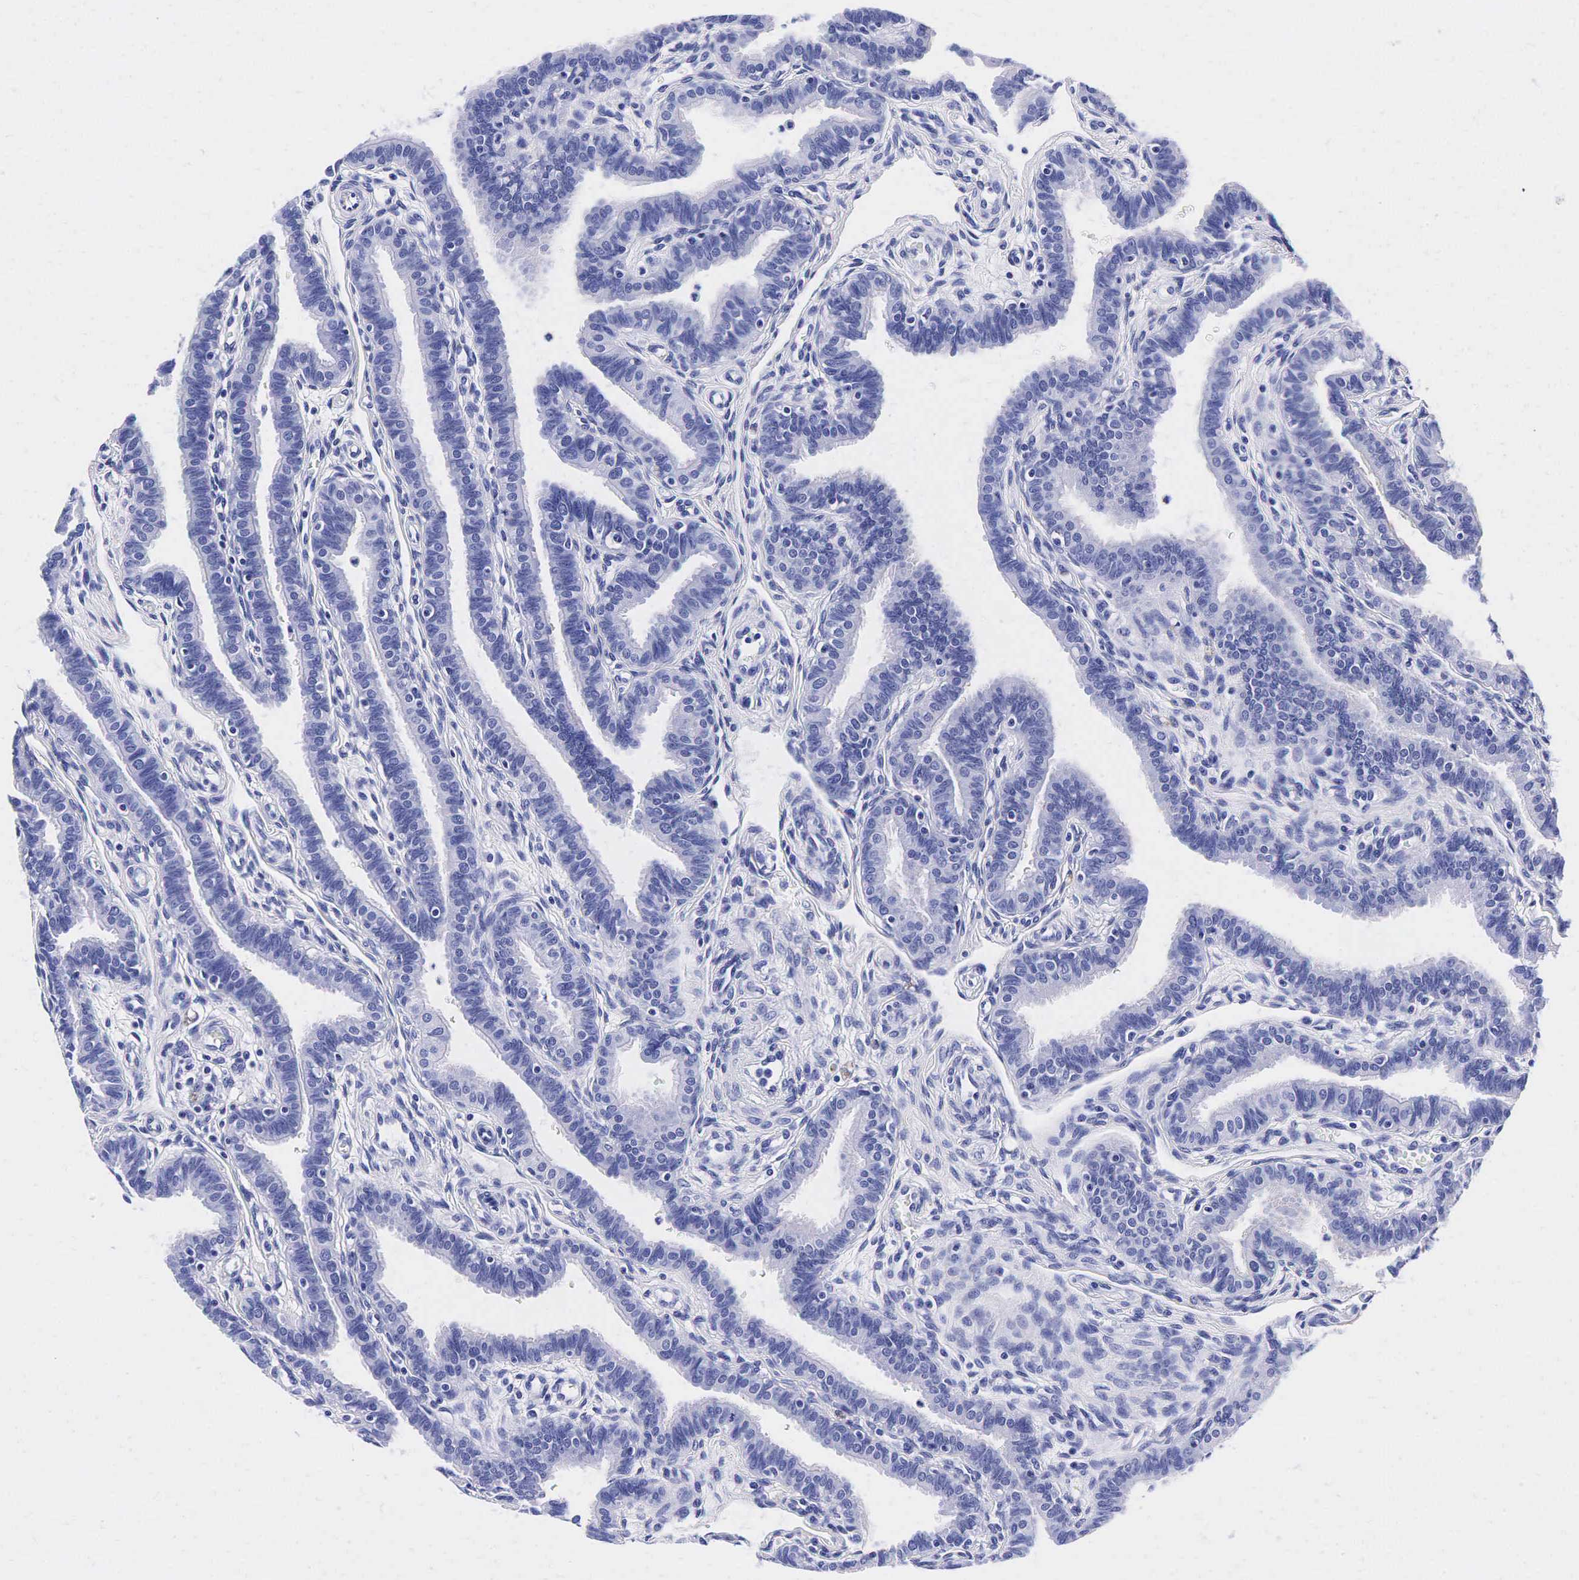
{"staining": {"intensity": "negative", "quantity": "none", "location": "none"}, "tissue": "fallopian tube", "cell_type": "Glandular cells", "image_type": "normal", "snomed": [{"axis": "morphology", "description": "Normal tissue, NOS"}, {"axis": "topography", "description": "Fallopian tube"}], "caption": "Photomicrograph shows no protein positivity in glandular cells of normal fallopian tube. The staining is performed using DAB brown chromogen with nuclei counter-stained in using hematoxylin.", "gene": "TG", "patient": {"sex": "female", "age": 32}}